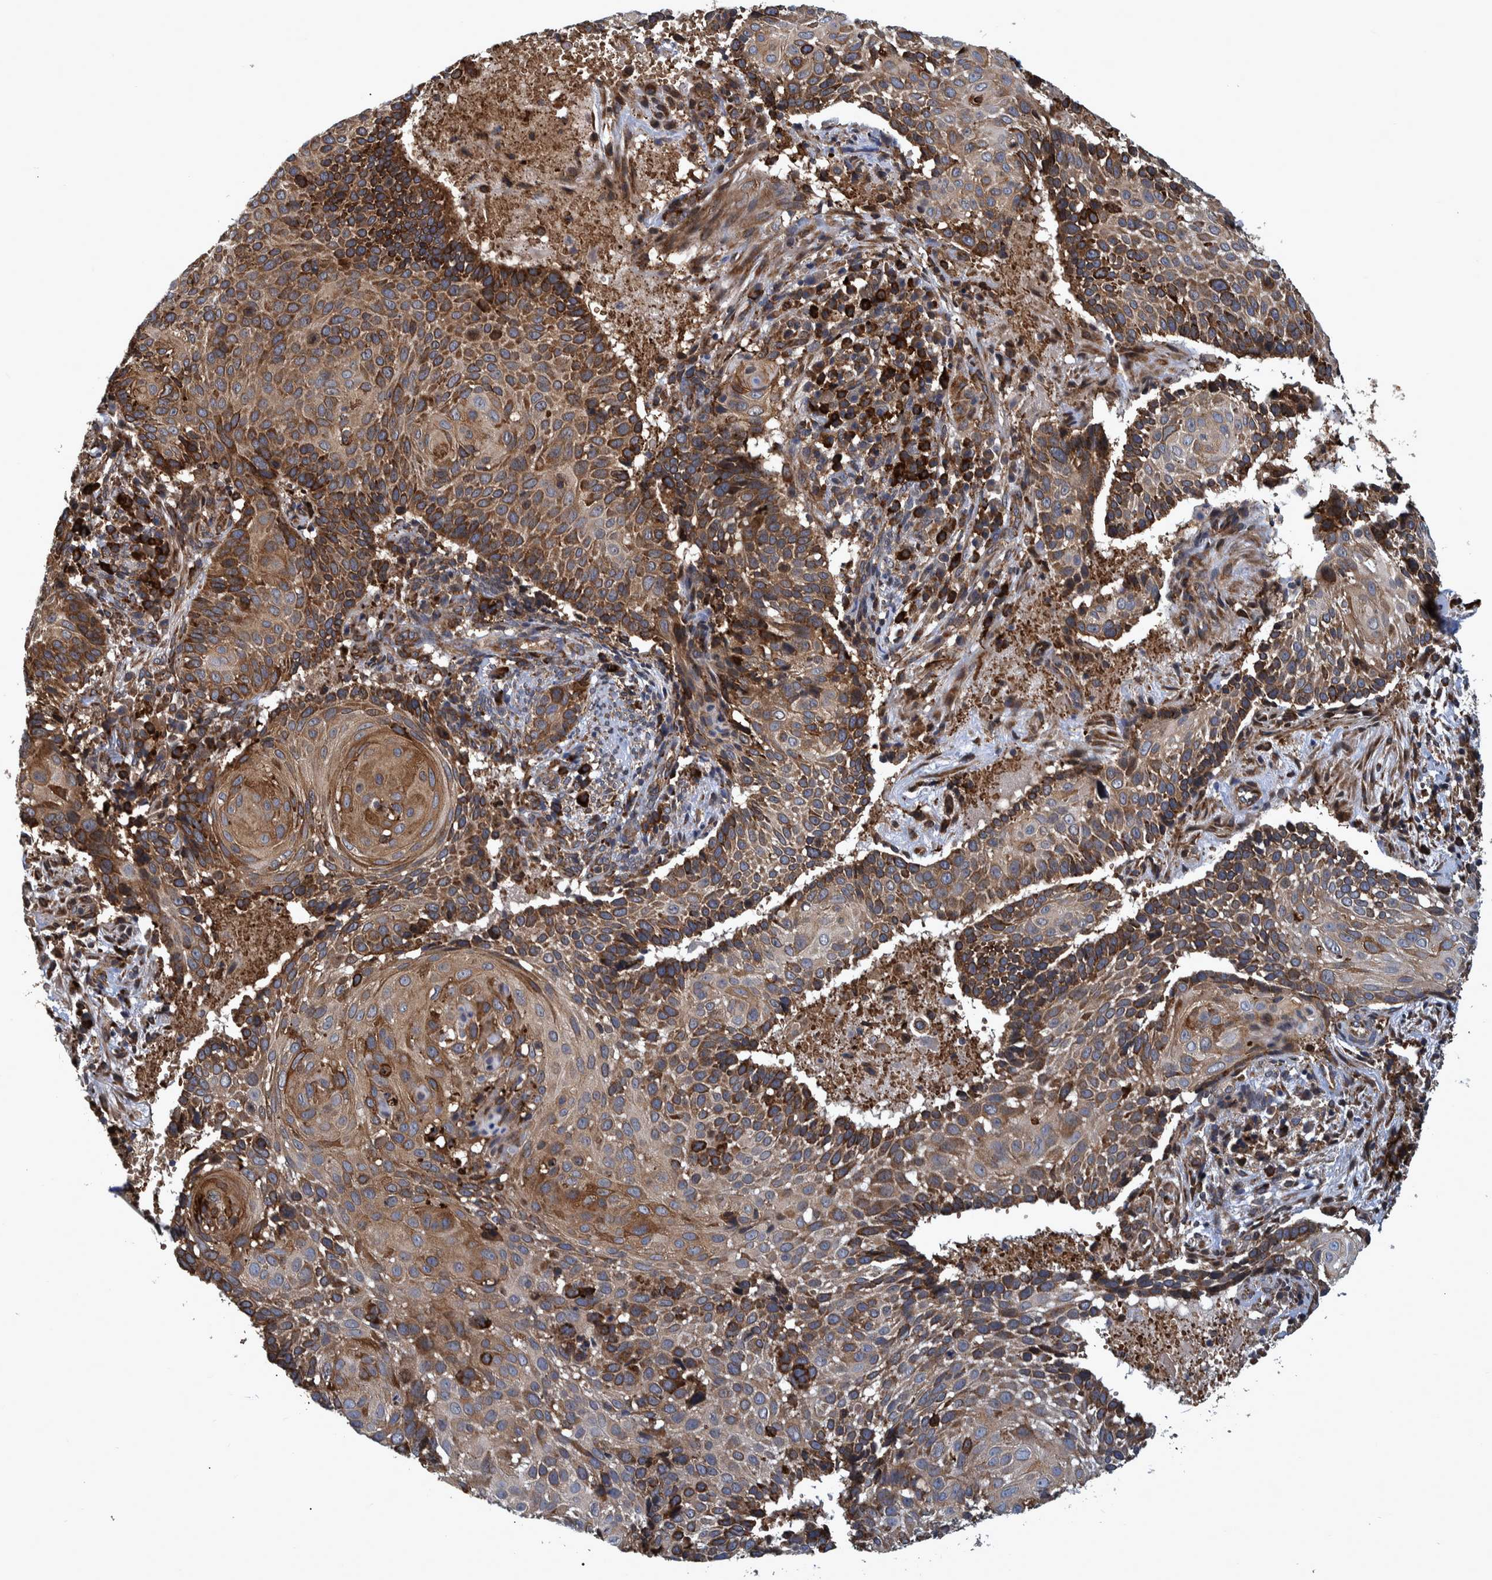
{"staining": {"intensity": "moderate", "quantity": ">75%", "location": "cytoplasmic/membranous"}, "tissue": "cervical cancer", "cell_type": "Tumor cells", "image_type": "cancer", "snomed": [{"axis": "morphology", "description": "Squamous cell carcinoma, NOS"}, {"axis": "topography", "description": "Cervix"}], "caption": "Protein expression analysis of cervical squamous cell carcinoma shows moderate cytoplasmic/membranous positivity in about >75% of tumor cells.", "gene": "SPAG5", "patient": {"sex": "female", "age": 74}}